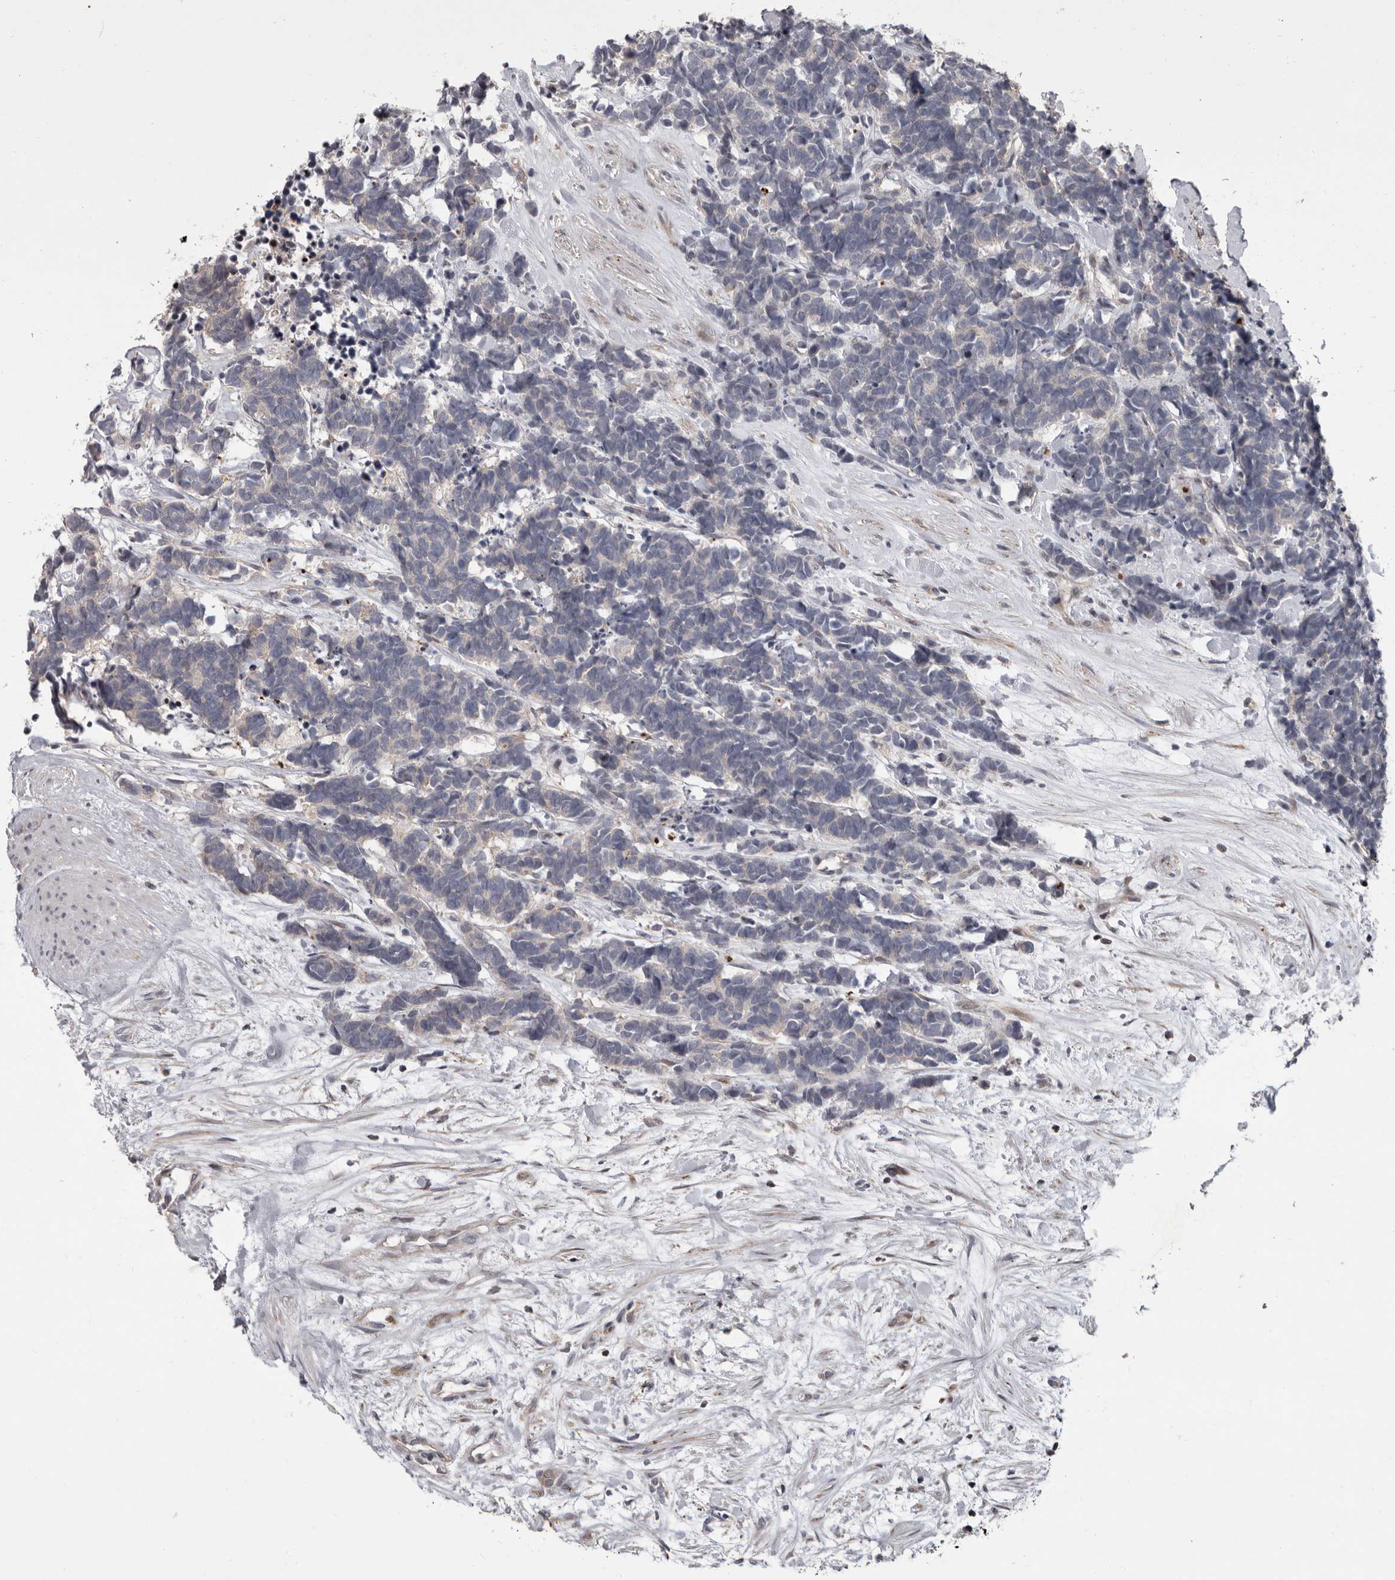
{"staining": {"intensity": "negative", "quantity": "none", "location": "none"}, "tissue": "carcinoid", "cell_type": "Tumor cells", "image_type": "cancer", "snomed": [{"axis": "morphology", "description": "Carcinoma, NOS"}, {"axis": "morphology", "description": "Carcinoid, malignant, NOS"}, {"axis": "topography", "description": "Urinary bladder"}], "caption": "Human carcinoma stained for a protein using IHC exhibits no staining in tumor cells.", "gene": "FGFR4", "patient": {"sex": "male", "age": 57}}